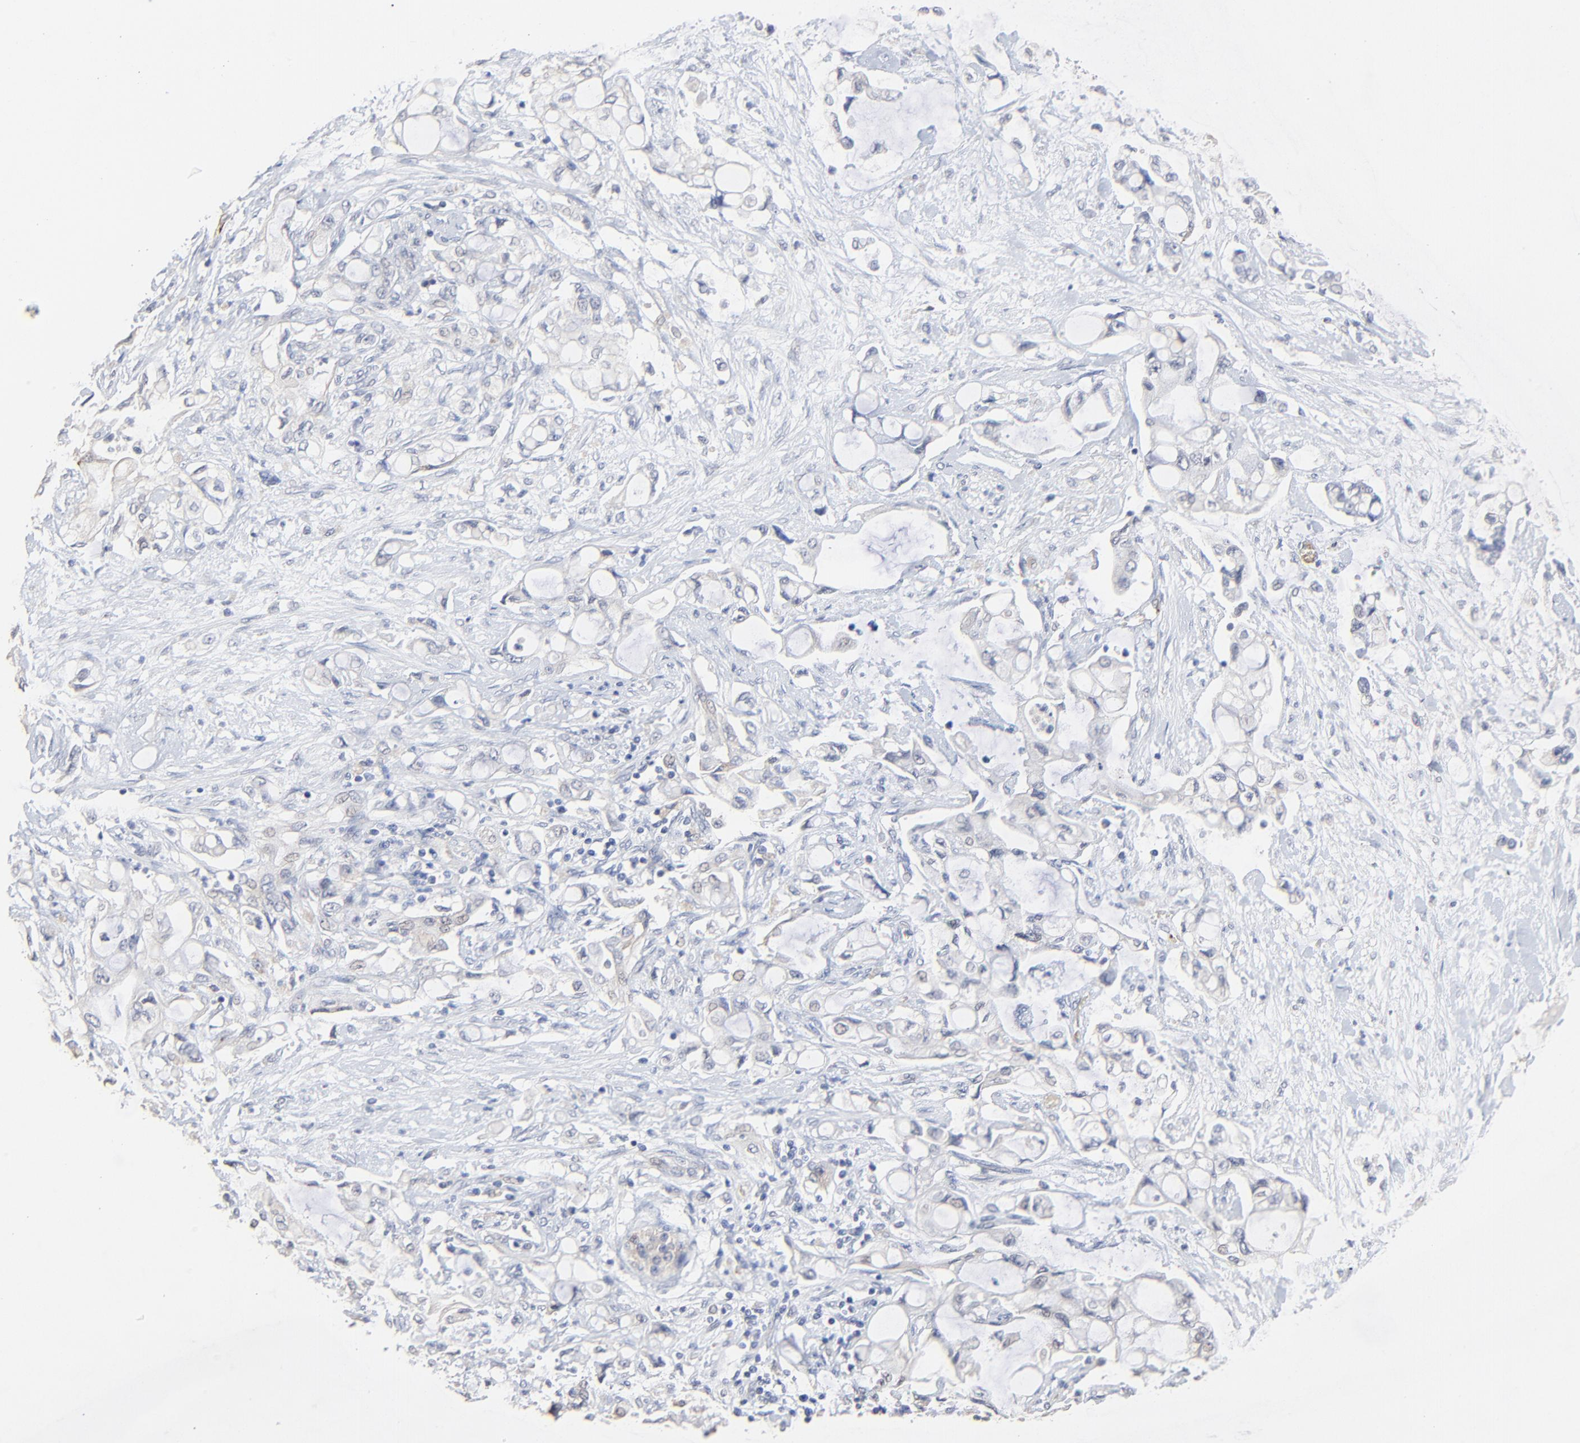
{"staining": {"intensity": "negative", "quantity": "none", "location": "none"}, "tissue": "pancreatic cancer", "cell_type": "Tumor cells", "image_type": "cancer", "snomed": [{"axis": "morphology", "description": "Adenocarcinoma, NOS"}, {"axis": "topography", "description": "Pancreas"}], "caption": "DAB immunohistochemical staining of pancreatic cancer shows no significant staining in tumor cells.", "gene": "FANCB", "patient": {"sex": "female", "age": 70}}